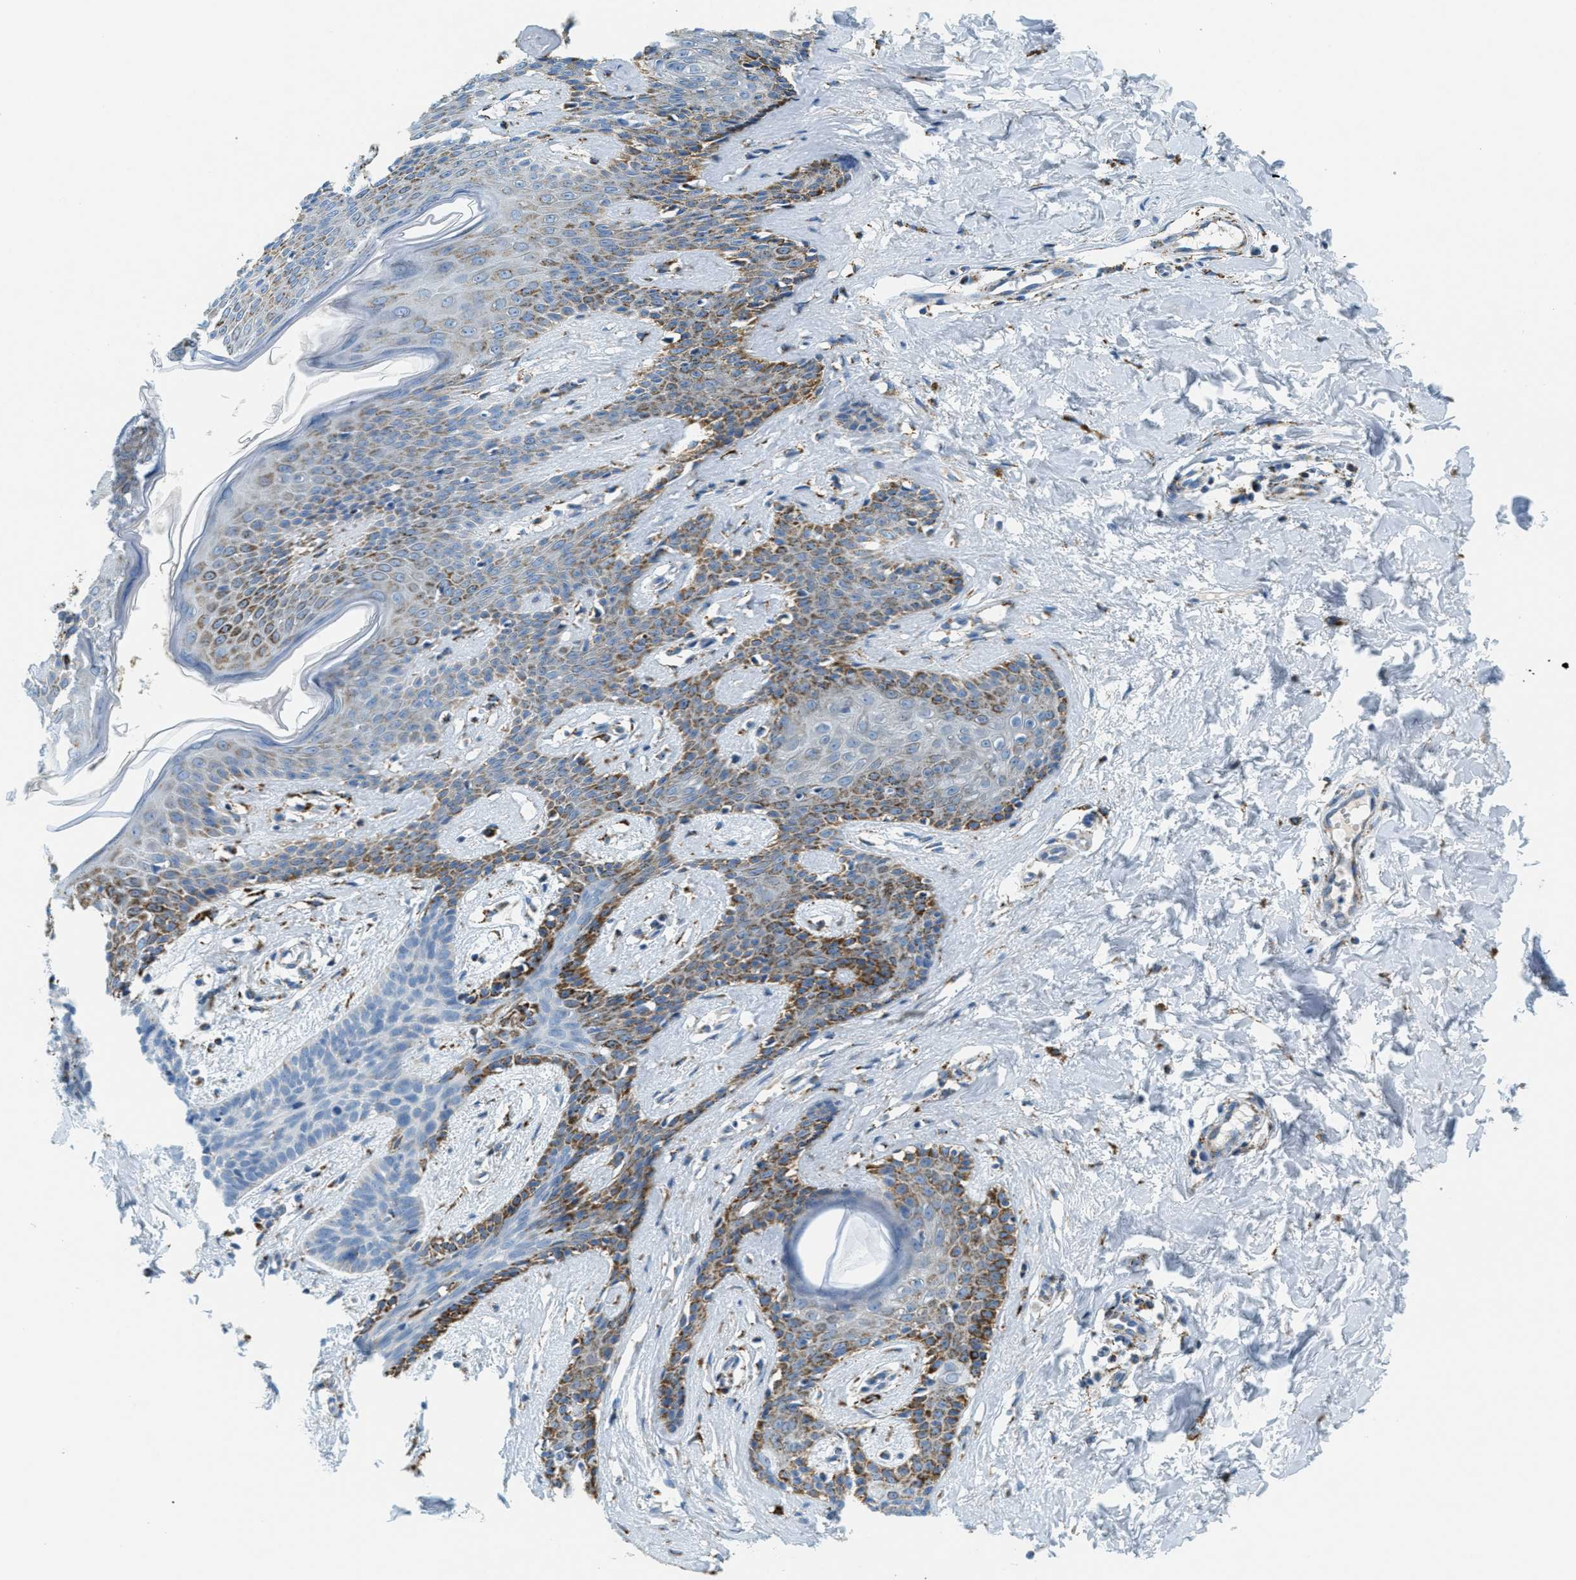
{"staining": {"intensity": "moderate", "quantity": "25%-75%", "location": "cytoplasmic/membranous"}, "tissue": "skin cancer", "cell_type": "Tumor cells", "image_type": "cancer", "snomed": [{"axis": "morphology", "description": "Basal cell carcinoma"}, {"axis": "topography", "description": "Skin"}], "caption": "Immunohistochemical staining of human skin cancer demonstrates medium levels of moderate cytoplasmic/membranous staining in approximately 25%-75% of tumor cells.", "gene": "HLCS", "patient": {"sex": "male", "age": 60}}